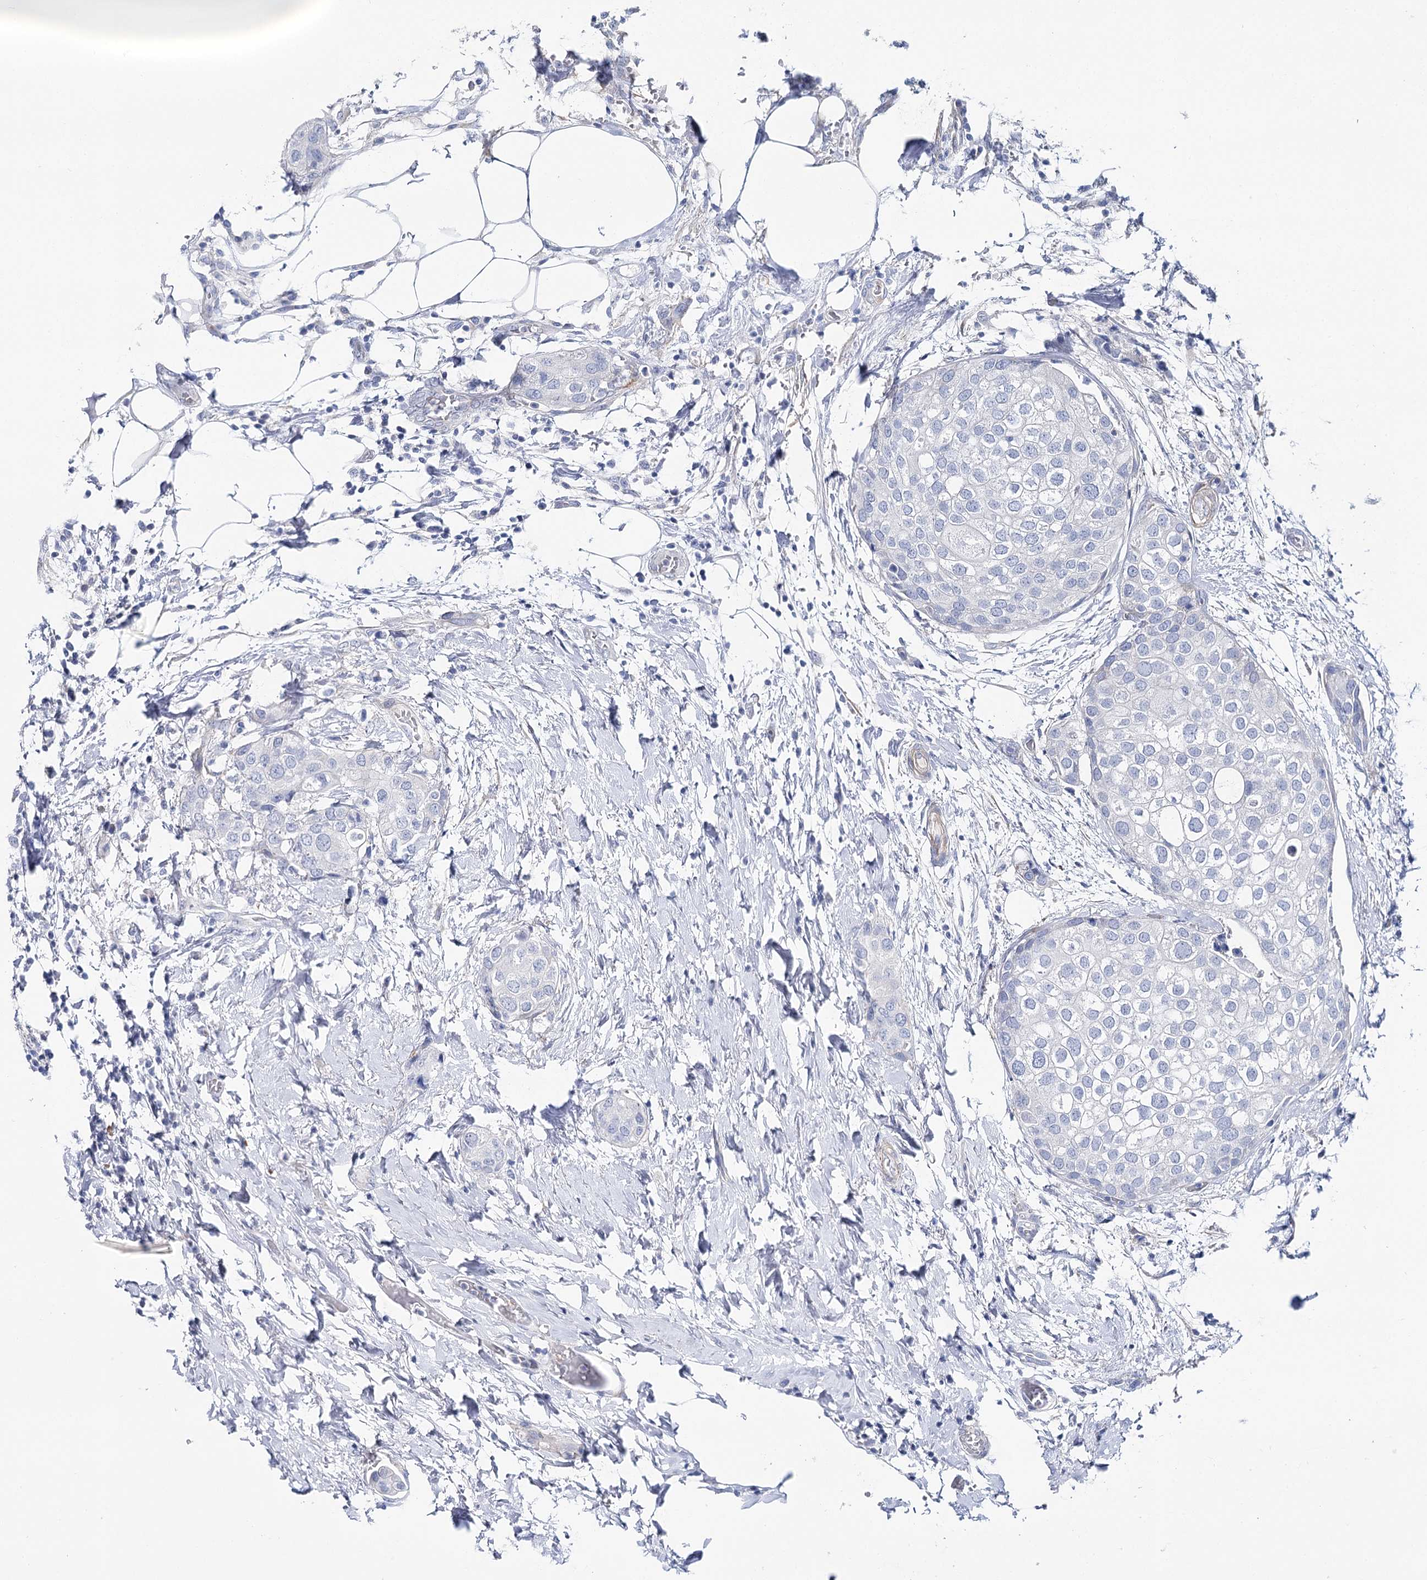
{"staining": {"intensity": "negative", "quantity": "none", "location": "none"}, "tissue": "urothelial cancer", "cell_type": "Tumor cells", "image_type": "cancer", "snomed": [{"axis": "morphology", "description": "Urothelial carcinoma, High grade"}, {"axis": "topography", "description": "Urinary bladder"}], "caption": "This histopathology image is of high-grade urothelial carcinoma stained with IHC to label a protein in brown with the nuclei are counter-stained blue. There is no expression in tumor cells.", "gene": "ANKRD23", "patient": {"sex": "male", "age": 64}}